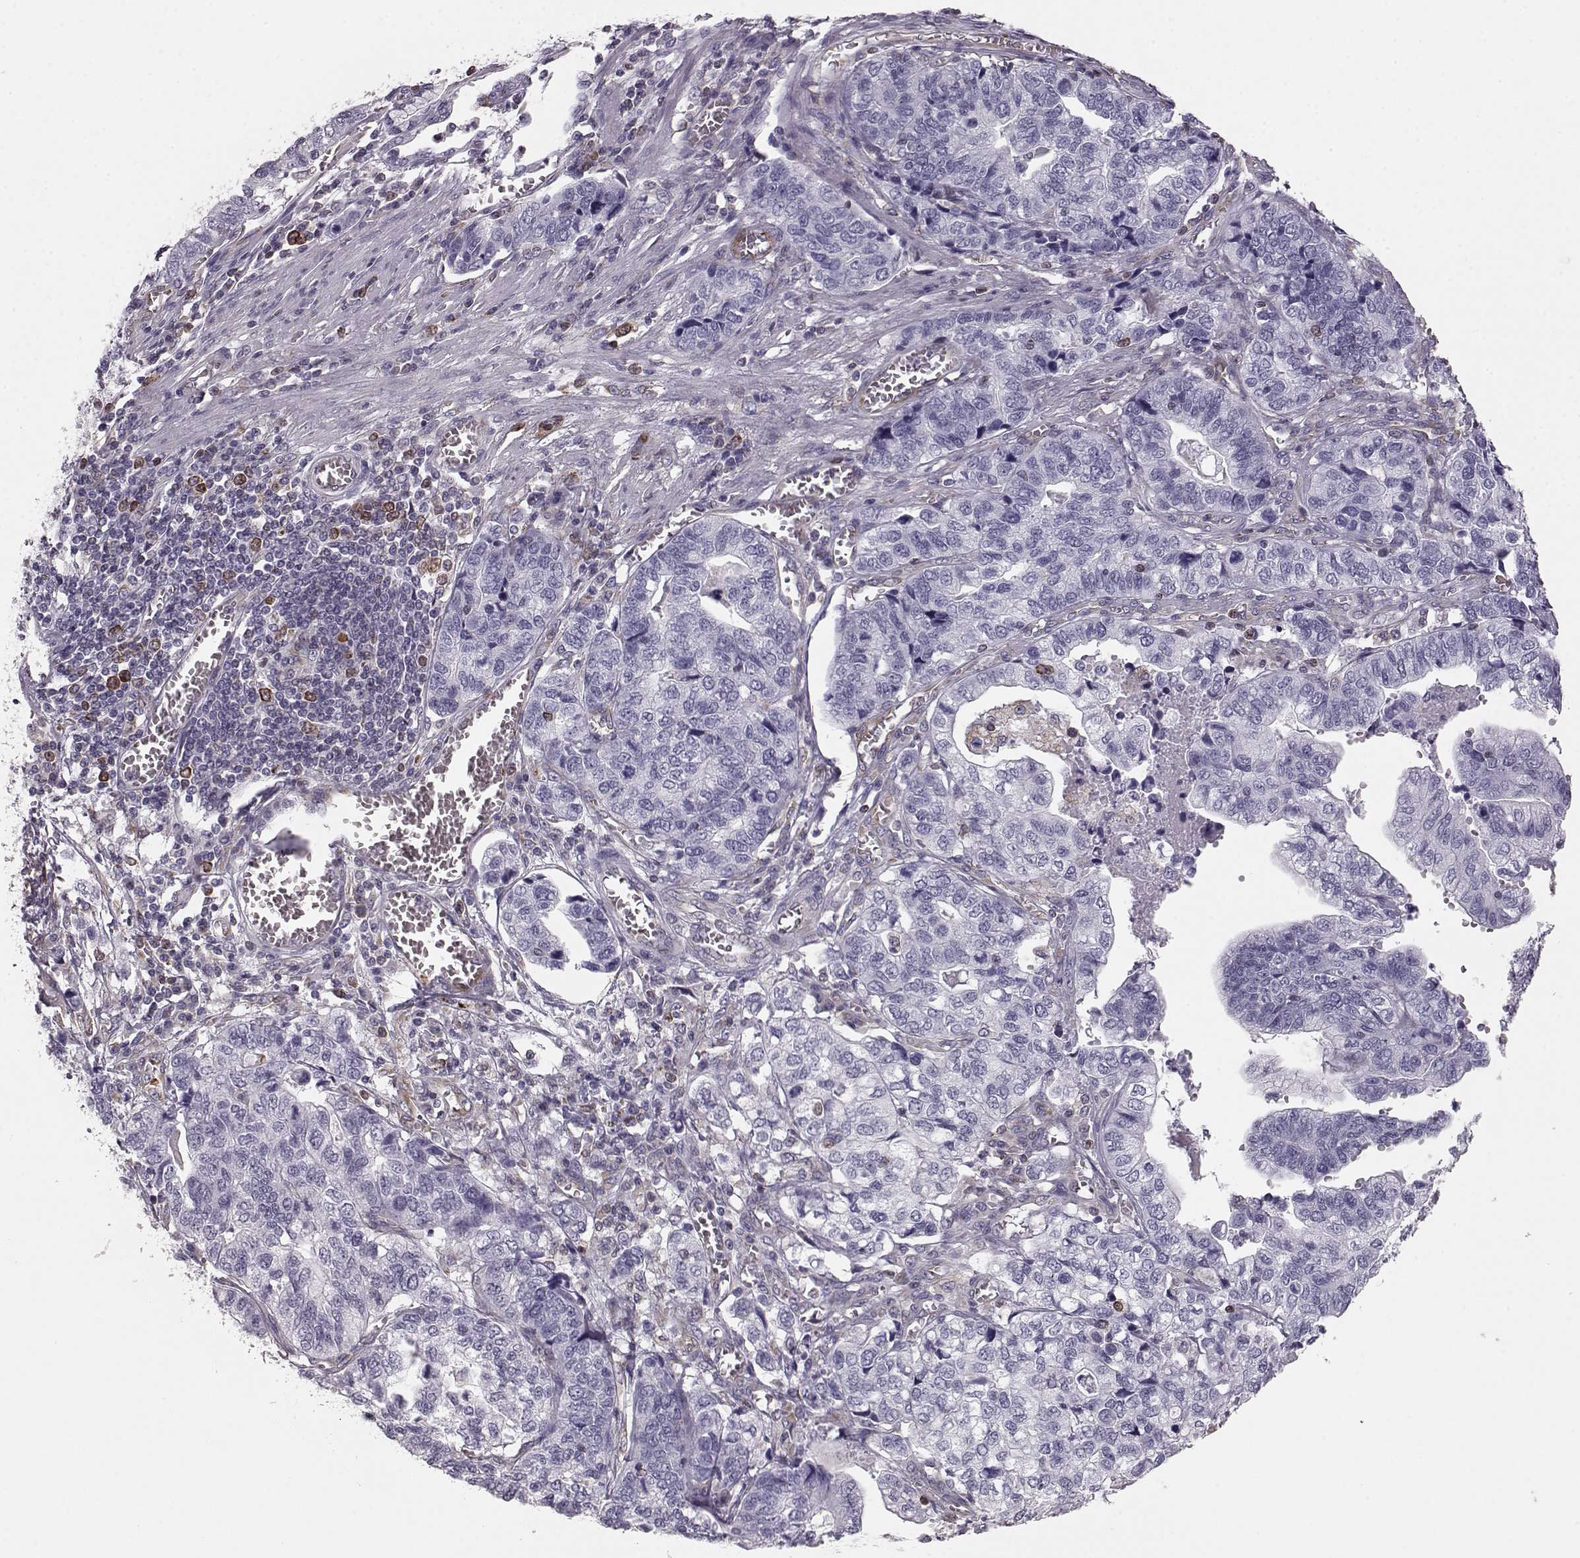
{"staining": {"intensity": "negative", "quantity": "none", "location": "none"}, "tissue": "stomach cancer", "cell_type": "Tumor cells", "image_type": "cancer", "snomed": [{"axis": "morphology", "description": "Adenocarcinoma, NOS"}, {"axis": "topography", "description": "Stomach, upper"}], "caption": "Immunohistochemical staining of stomach cancer (adenocarcinoma) reveals no significant positivity in tumor cells.", "gene": "ELOVL5", "patient": {"sex": "female", "age": 67}}